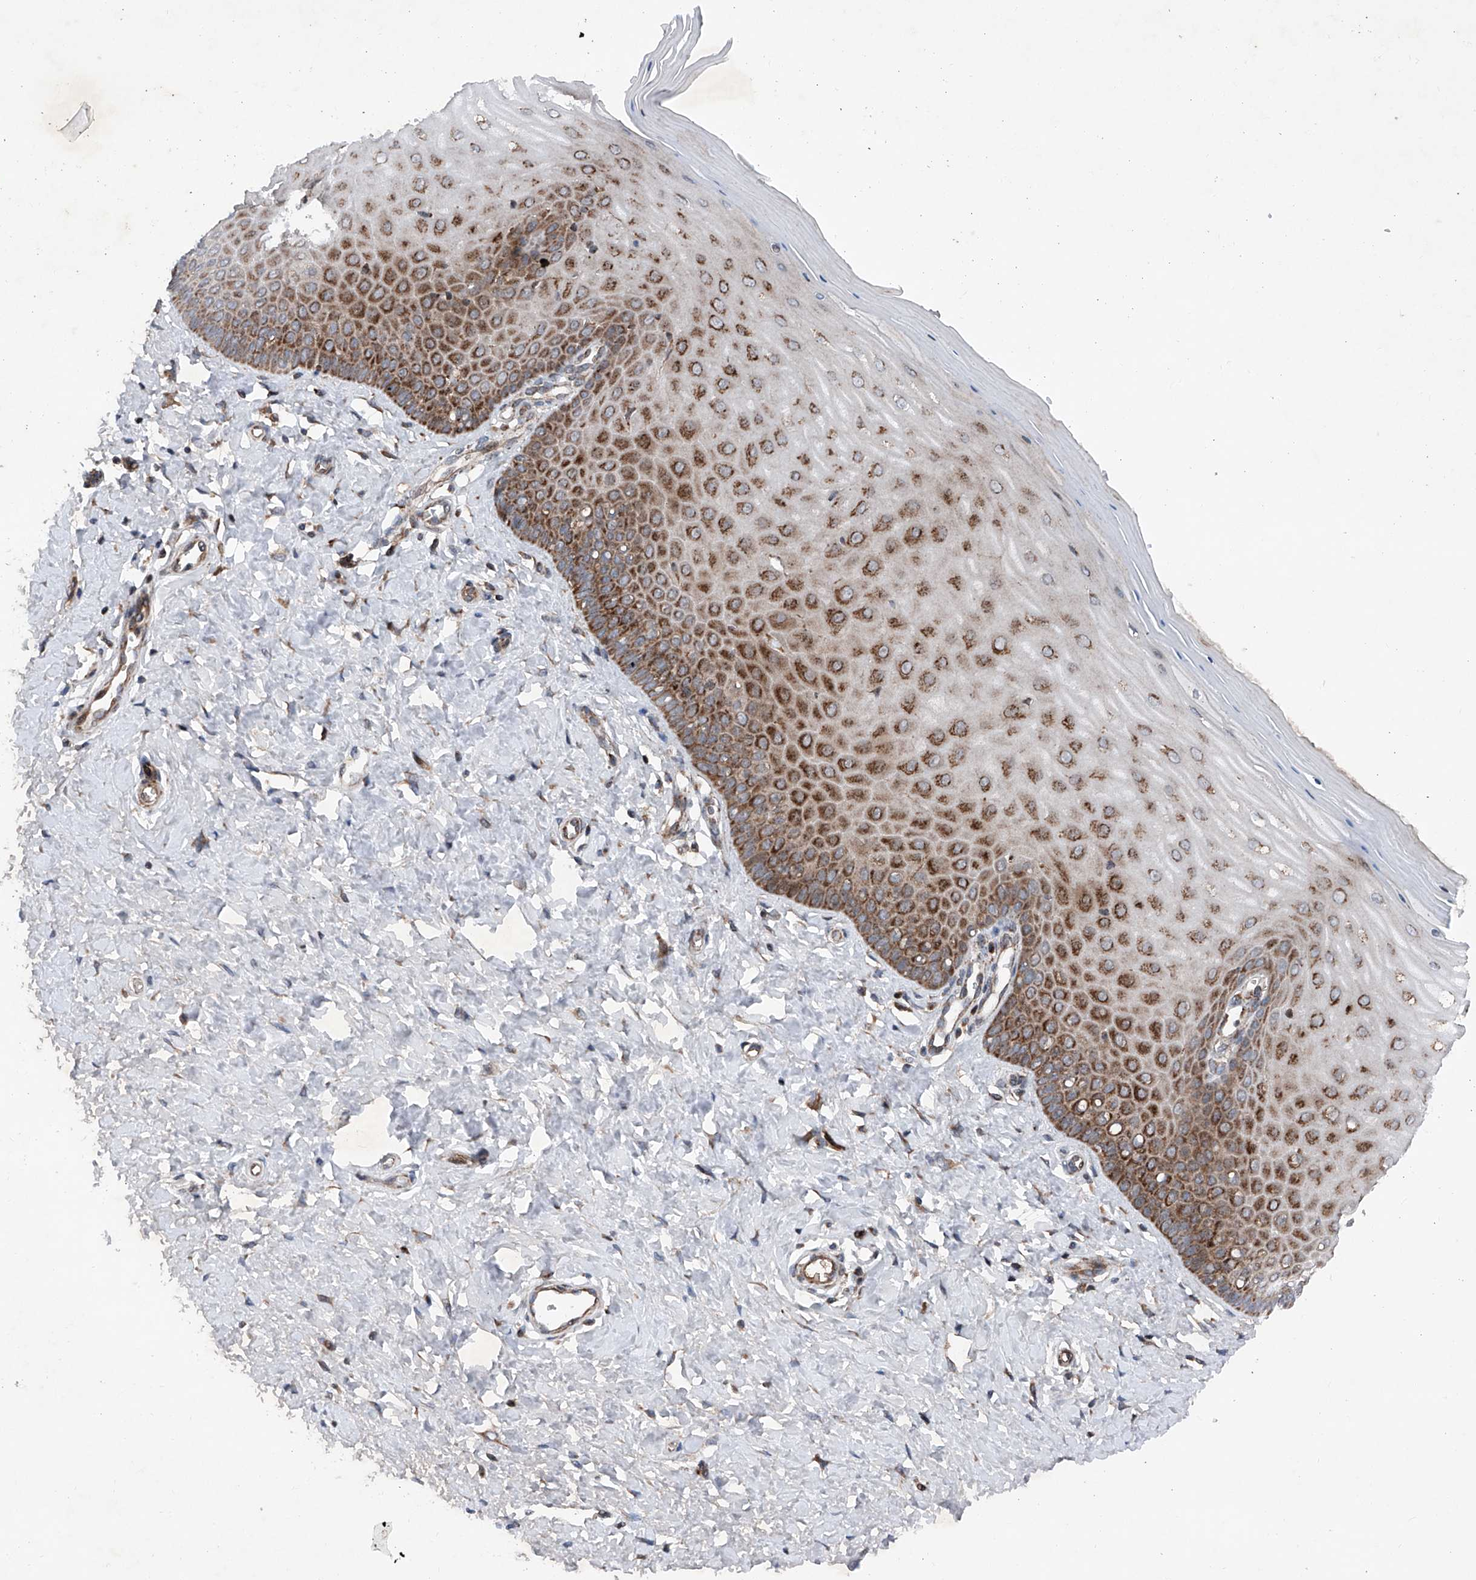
{"staining": {"intensity": "moderate", "quantity": ">75%", "location": "cytoplasmic/membranous"}, "tissue": "cervix", "cell_type": "Glandular cells", "image_type": "normal", "snomed": [{"axis": "morphology", "description": "Normal tissue, NOS"}, {"axis": "topography", "description": "Cervix"}], "caption": "Cervix stained with DAB IHC displays medium levels of moderate cytoplasmic/membranous expression in approximately >75% of glandular cells. (Stains: DAB in brown, nuclei in blue, Microscopy: brightfield microscopy at high magnification).", "gene": "DAD1", "patient": {"sex": "female", "age": 55}}